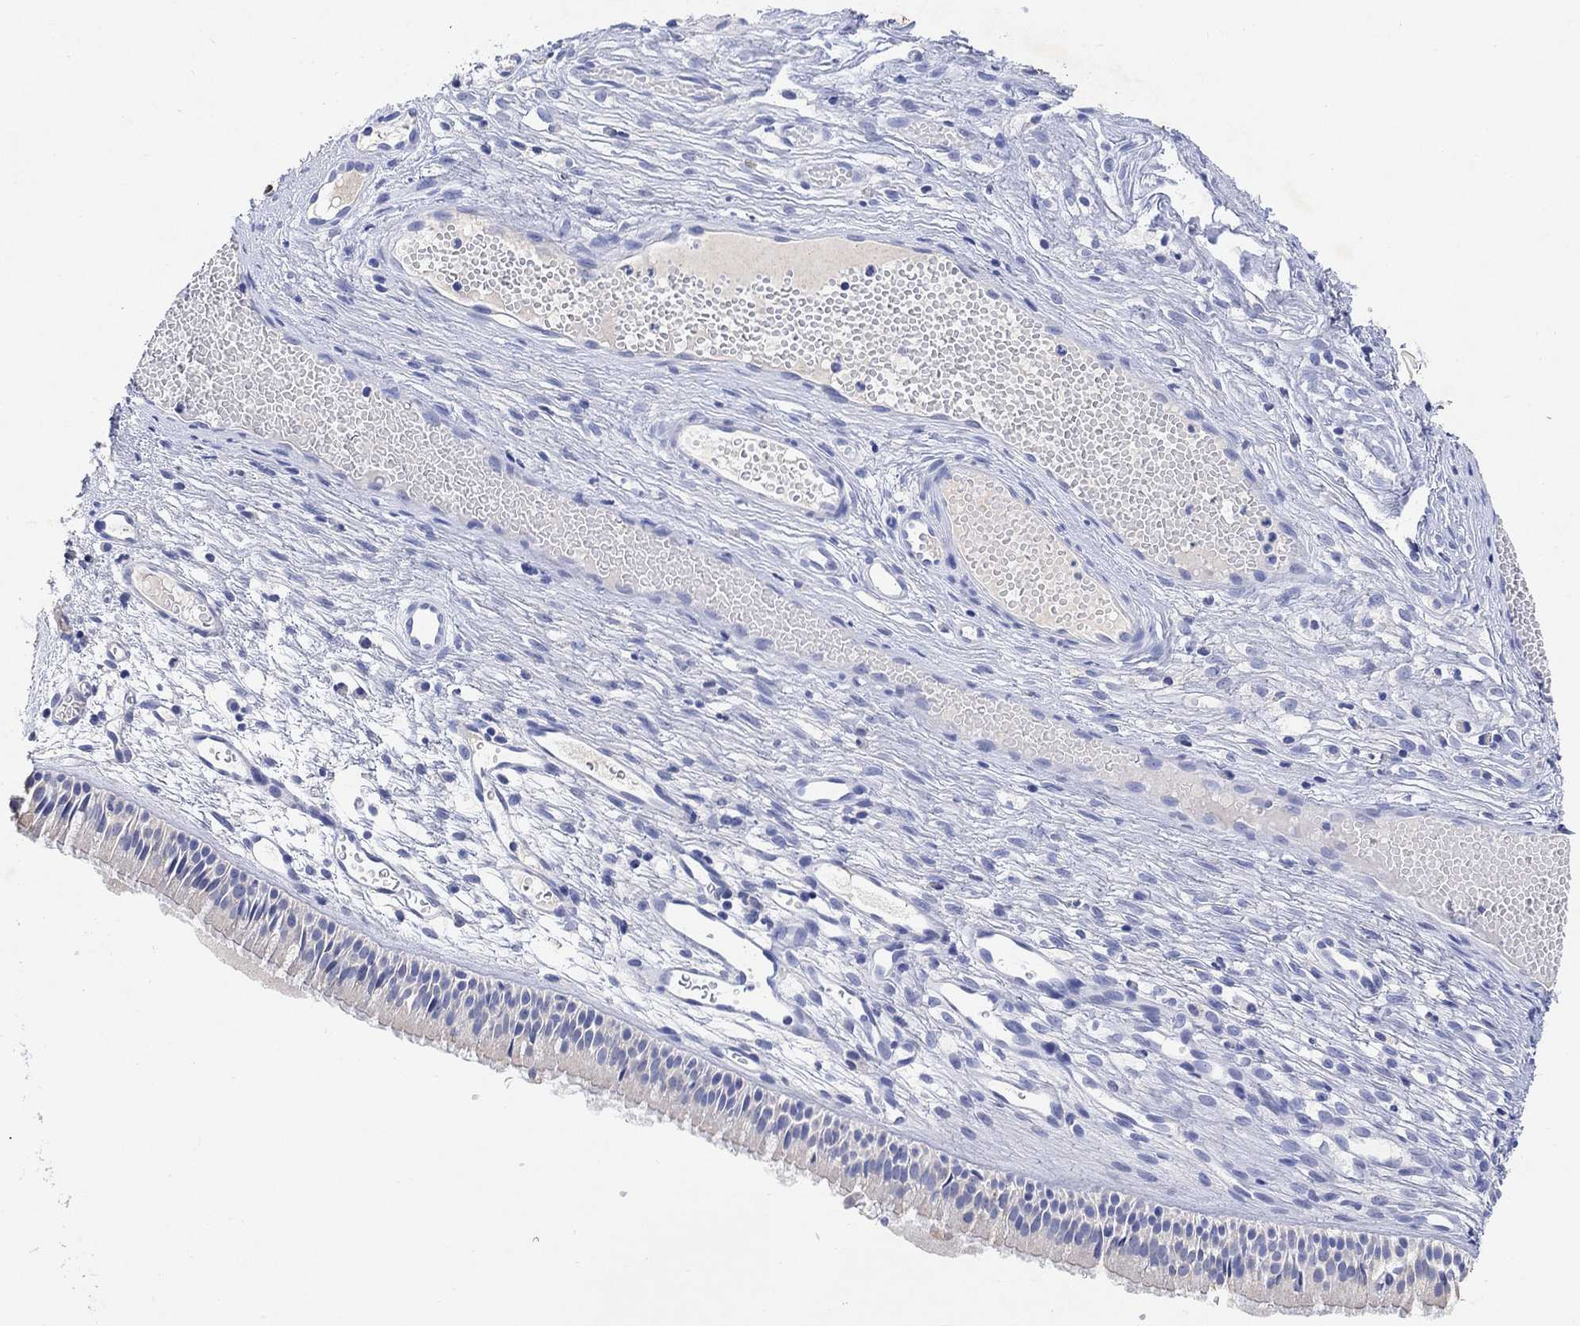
{"staining": {"intensity": "negative", "quantity": "none", "location": "none"}, "tissue": "nasopharynx", "cell_type": "Respiratory epithelial cells", "image_type": "normal", "snomed": [{"axis": "morphology", "description": "Normal tissue, NOS"}, {"axis": "topography", "description": "Nasopharynx"}], "caption": "DAB (3,3'-diaminobenzidine) immunohistochemical staining of normal nasopharynx shows no significant staining in respiratory epithelial cells.", "gene": "TYR", "patient": {"sex": "male", "age": 51}}